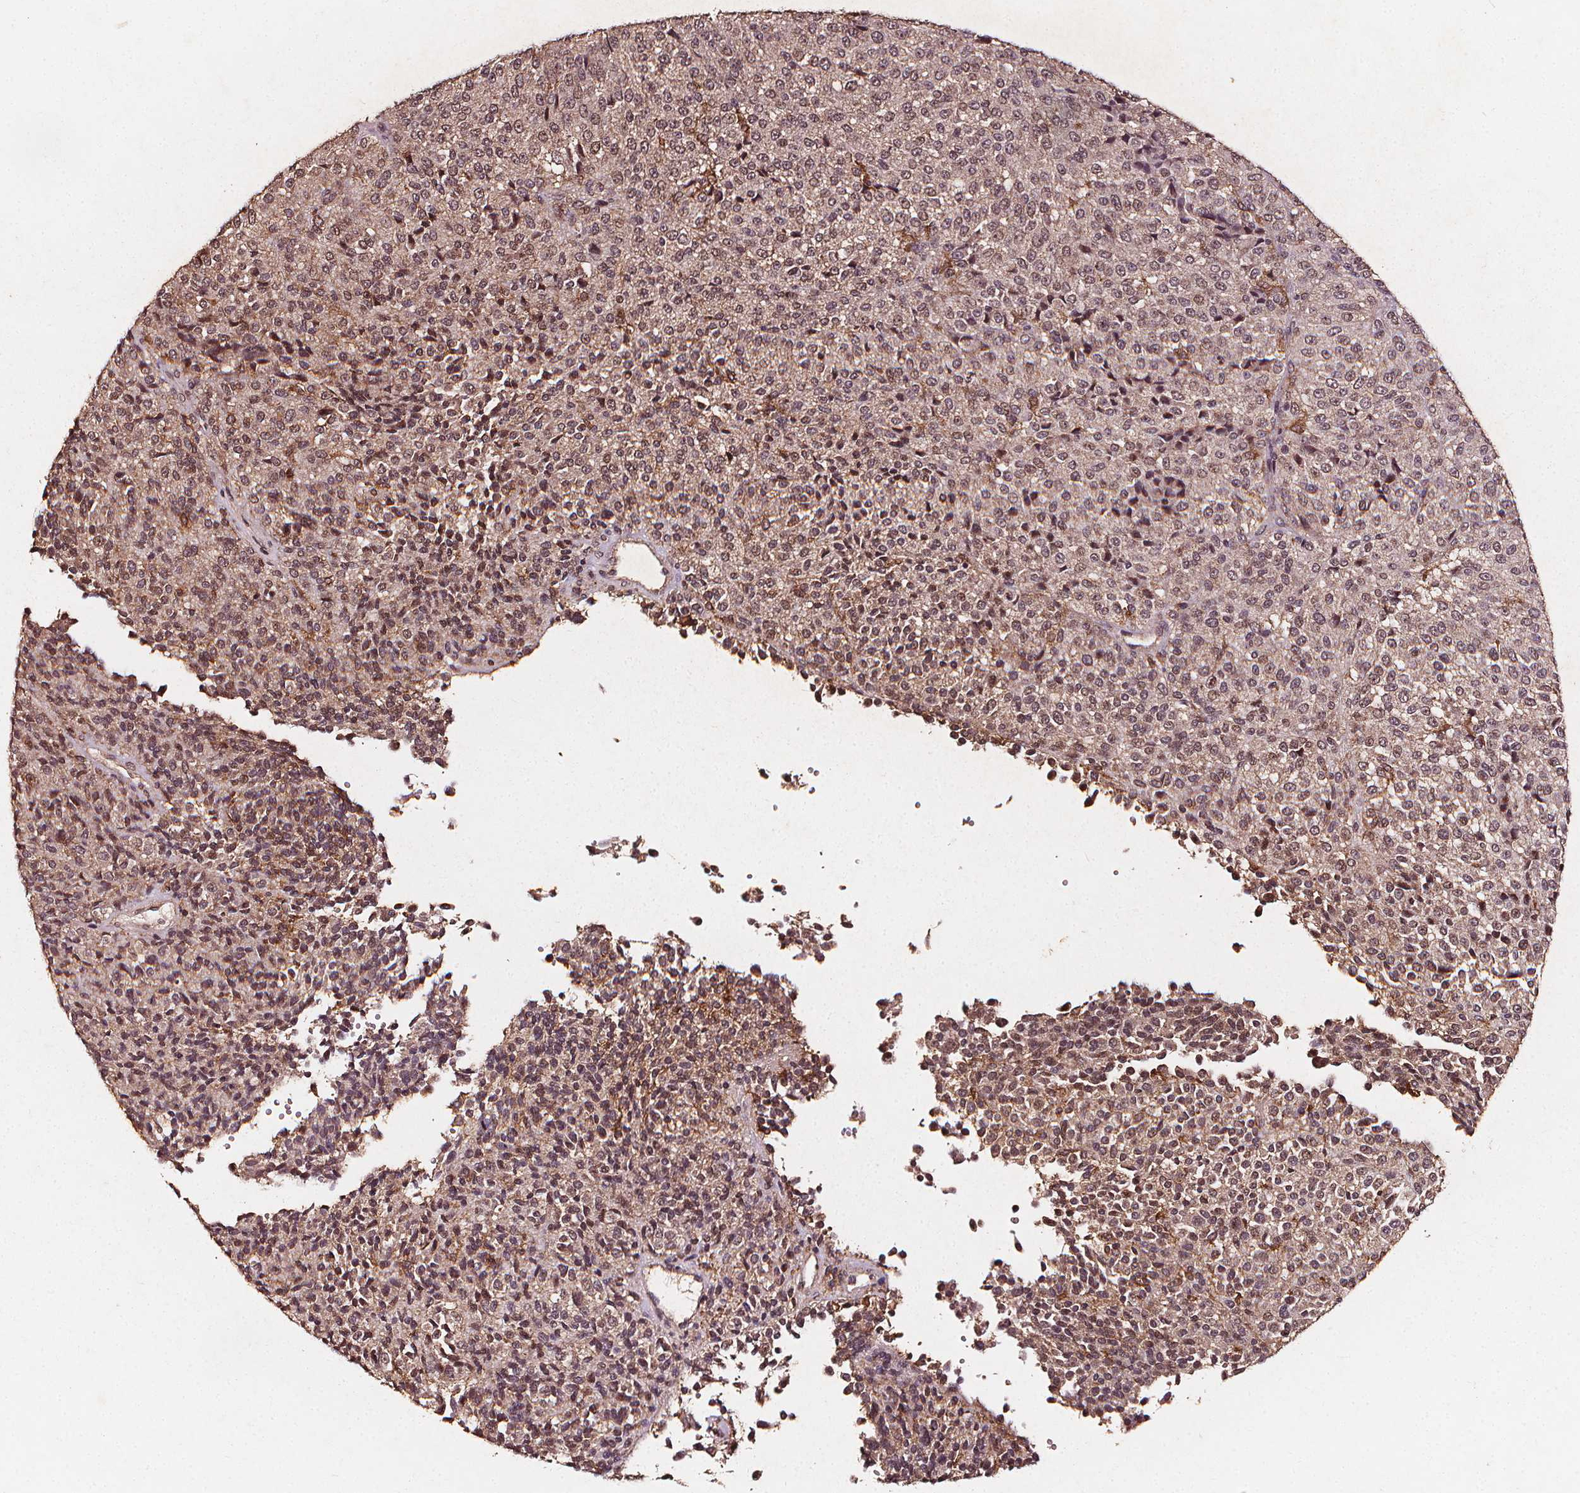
{"staining": {"intensity": "weak", "quantity": "25%-75%", "location": "cytoplasmic/membranous,nuclear"}, "tissue": "melanoma", "cell_type": "Tumor cells", "image_type": "cancer", "snomed": [{"axis": "morphology", "description": "Malignant melanoma, Metastatic site"}, {"axis": "topography", "description": "Brain"}], "caption": "DAB (3,3'-diaminobenzidine) immunohistochemical staining of human malignant melanoma (metastatic site) reveals weak cytoplasmic/membranous and nuclear protein staining in about 25%-75% of tumor cells.", "gene": "ABCA1", "patient": {"sex": "female", "age": 56}}